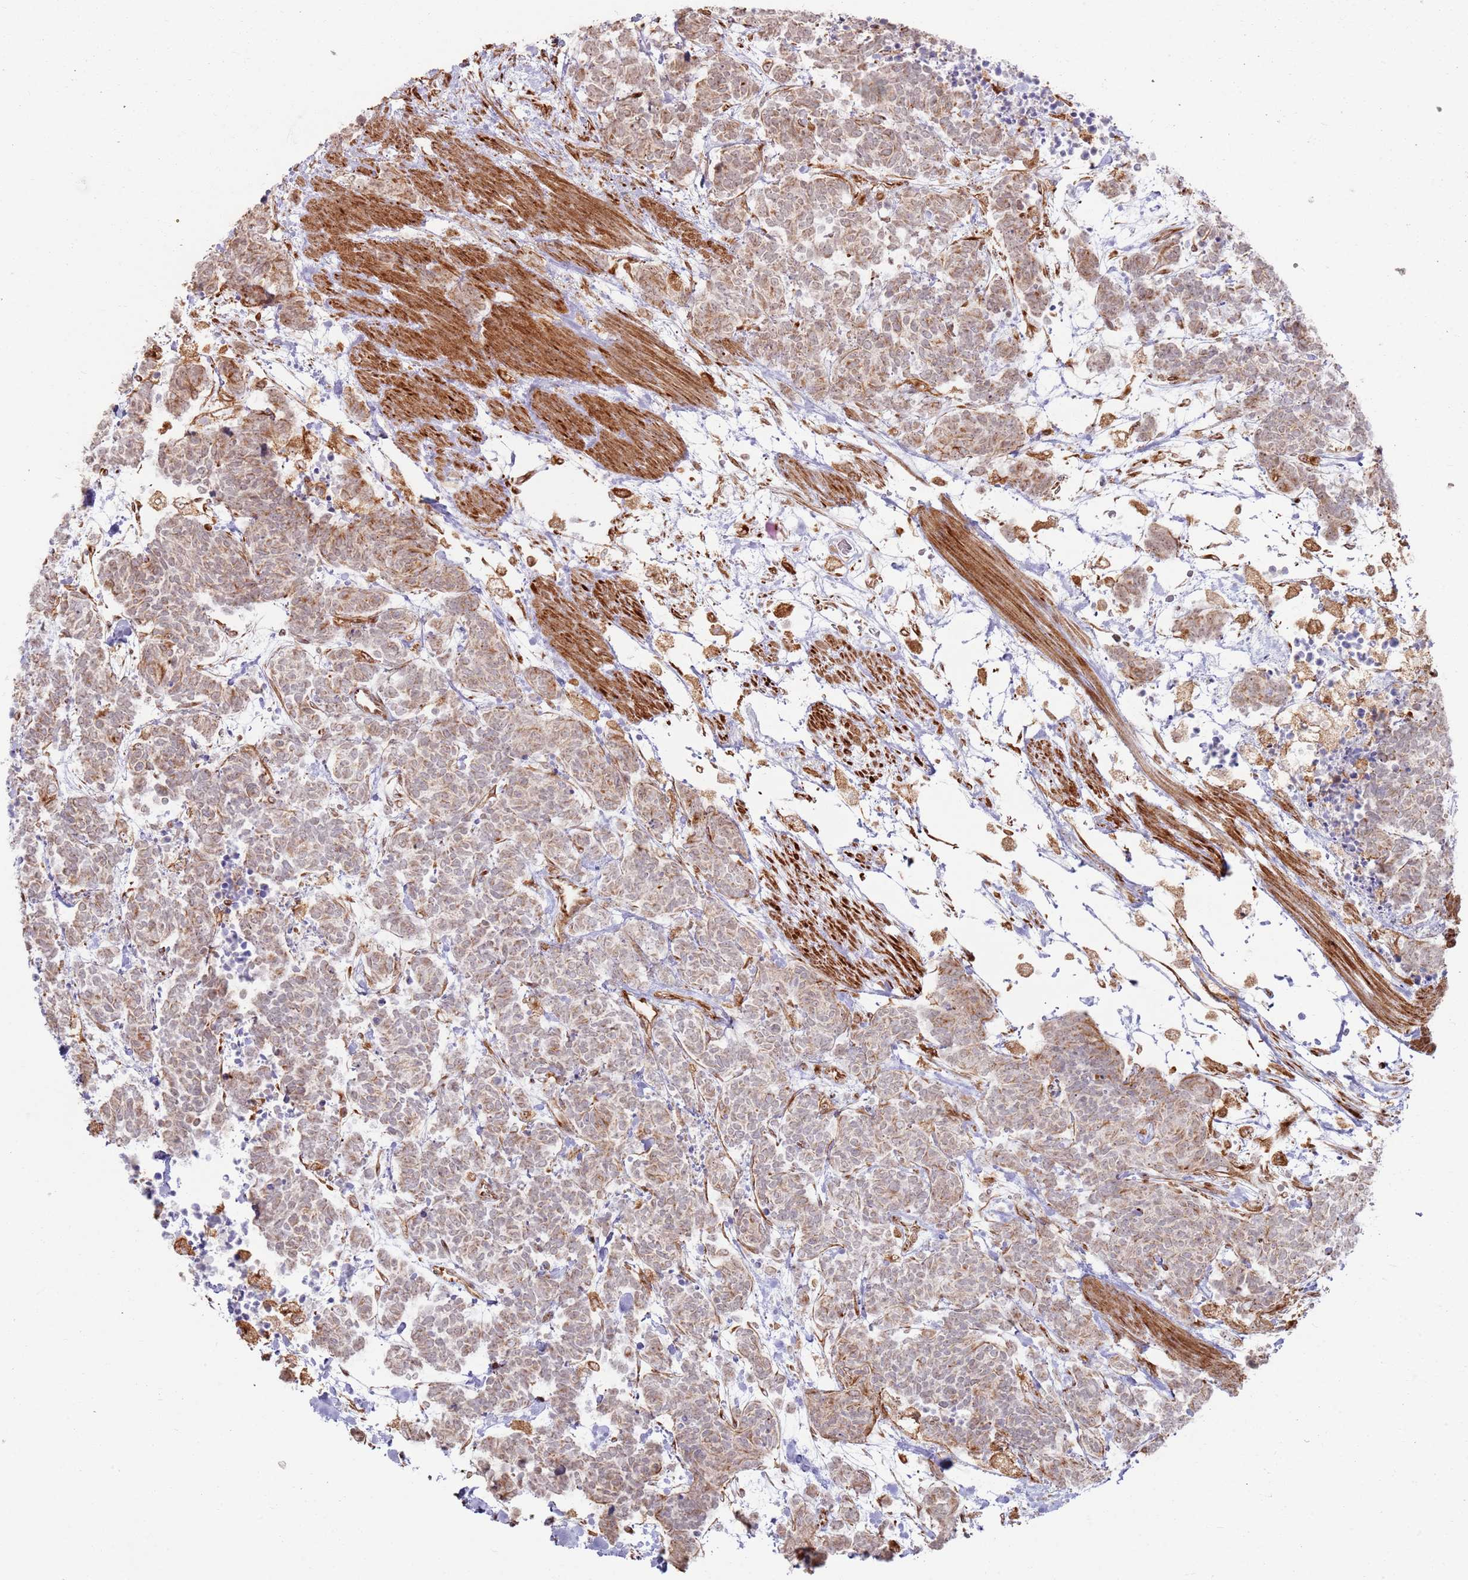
{"staining": {"intensity": "weak", "quantity": ">75%", "location": "cytoplasmic/membranous"}, "tissue": "carcinoid", "cell_type": "Tumor cells", "image_type": "cancer", "snomed": [{"axis": "morphology", "description": "Carcinoma, NOS"}, {"axis": "morphology", "description": "Carcinoid, malignant, NOS"}, {"axis": "topography", "description": "Prostate"}], "caption": "This is an image of immunohistochemistry (IHC) staining of malignant carcinoid, which shows weak expression in the cytoplasmic/membranous of tumor cells.", "gene": "PHF21A", "patient": {"sex": "male", "age": 57}}